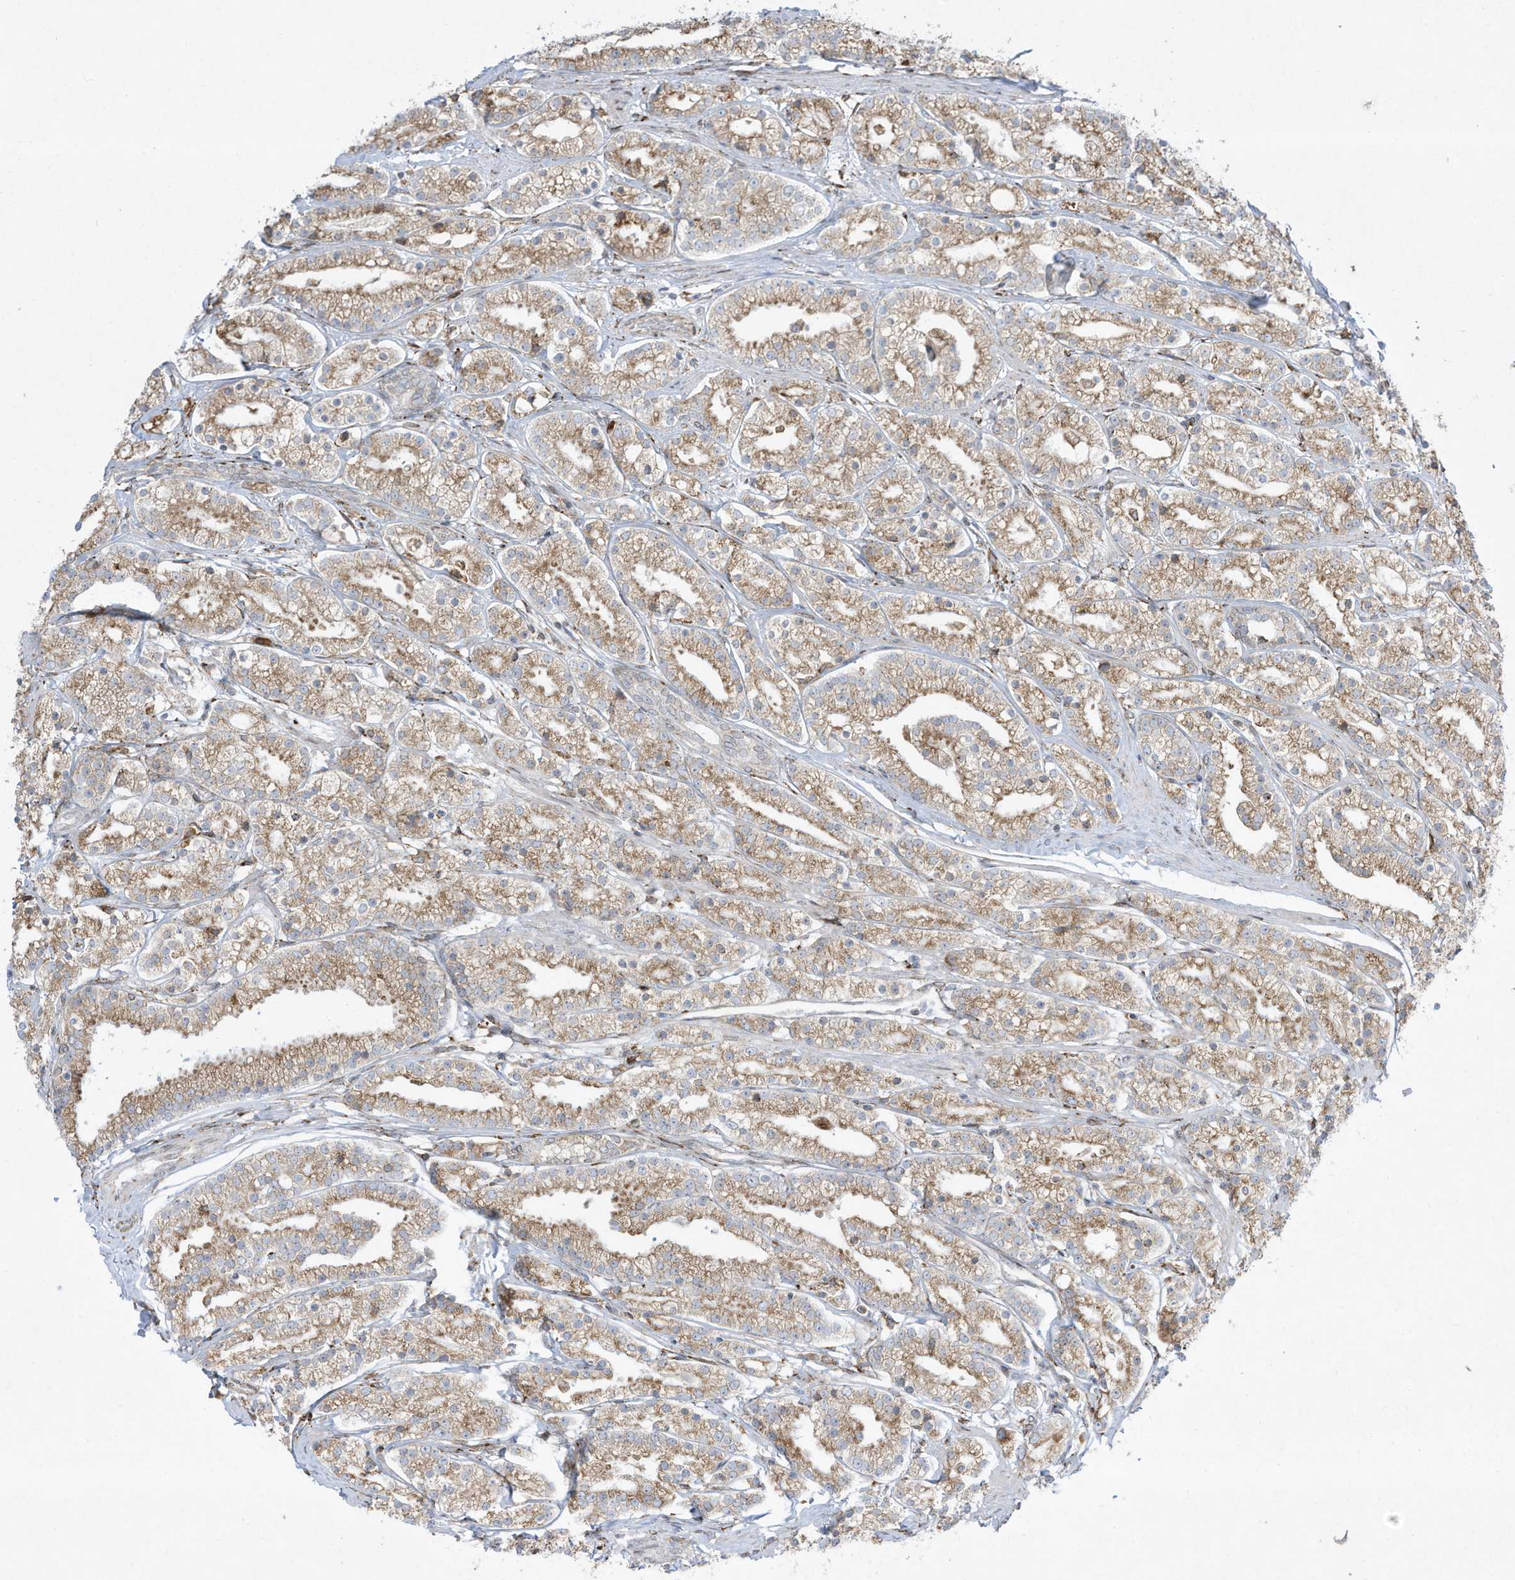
{"staining": {"intensity": "weak", "quantity": ">75%", "location": "cytoplasmic/membranous"}, "tissue": "prostate cancer", "cell_type": "Tumor cells", "image_type": "cancer", "snomed": [{"axis": "morphology", "description": "Adenocarcinoma, High grade"}, {"axis": "topography", "description": "Prostate"}], "caption": "Immunohistochemistry photomicrograph of prostate cancer stained for a protein (brown), which reveals low levels of weak cytoplasmic/membranous positivity in approximately >75% of tumor cells.", "gene": "PTK6", "patient": {"sex": "male", "age": 69}}